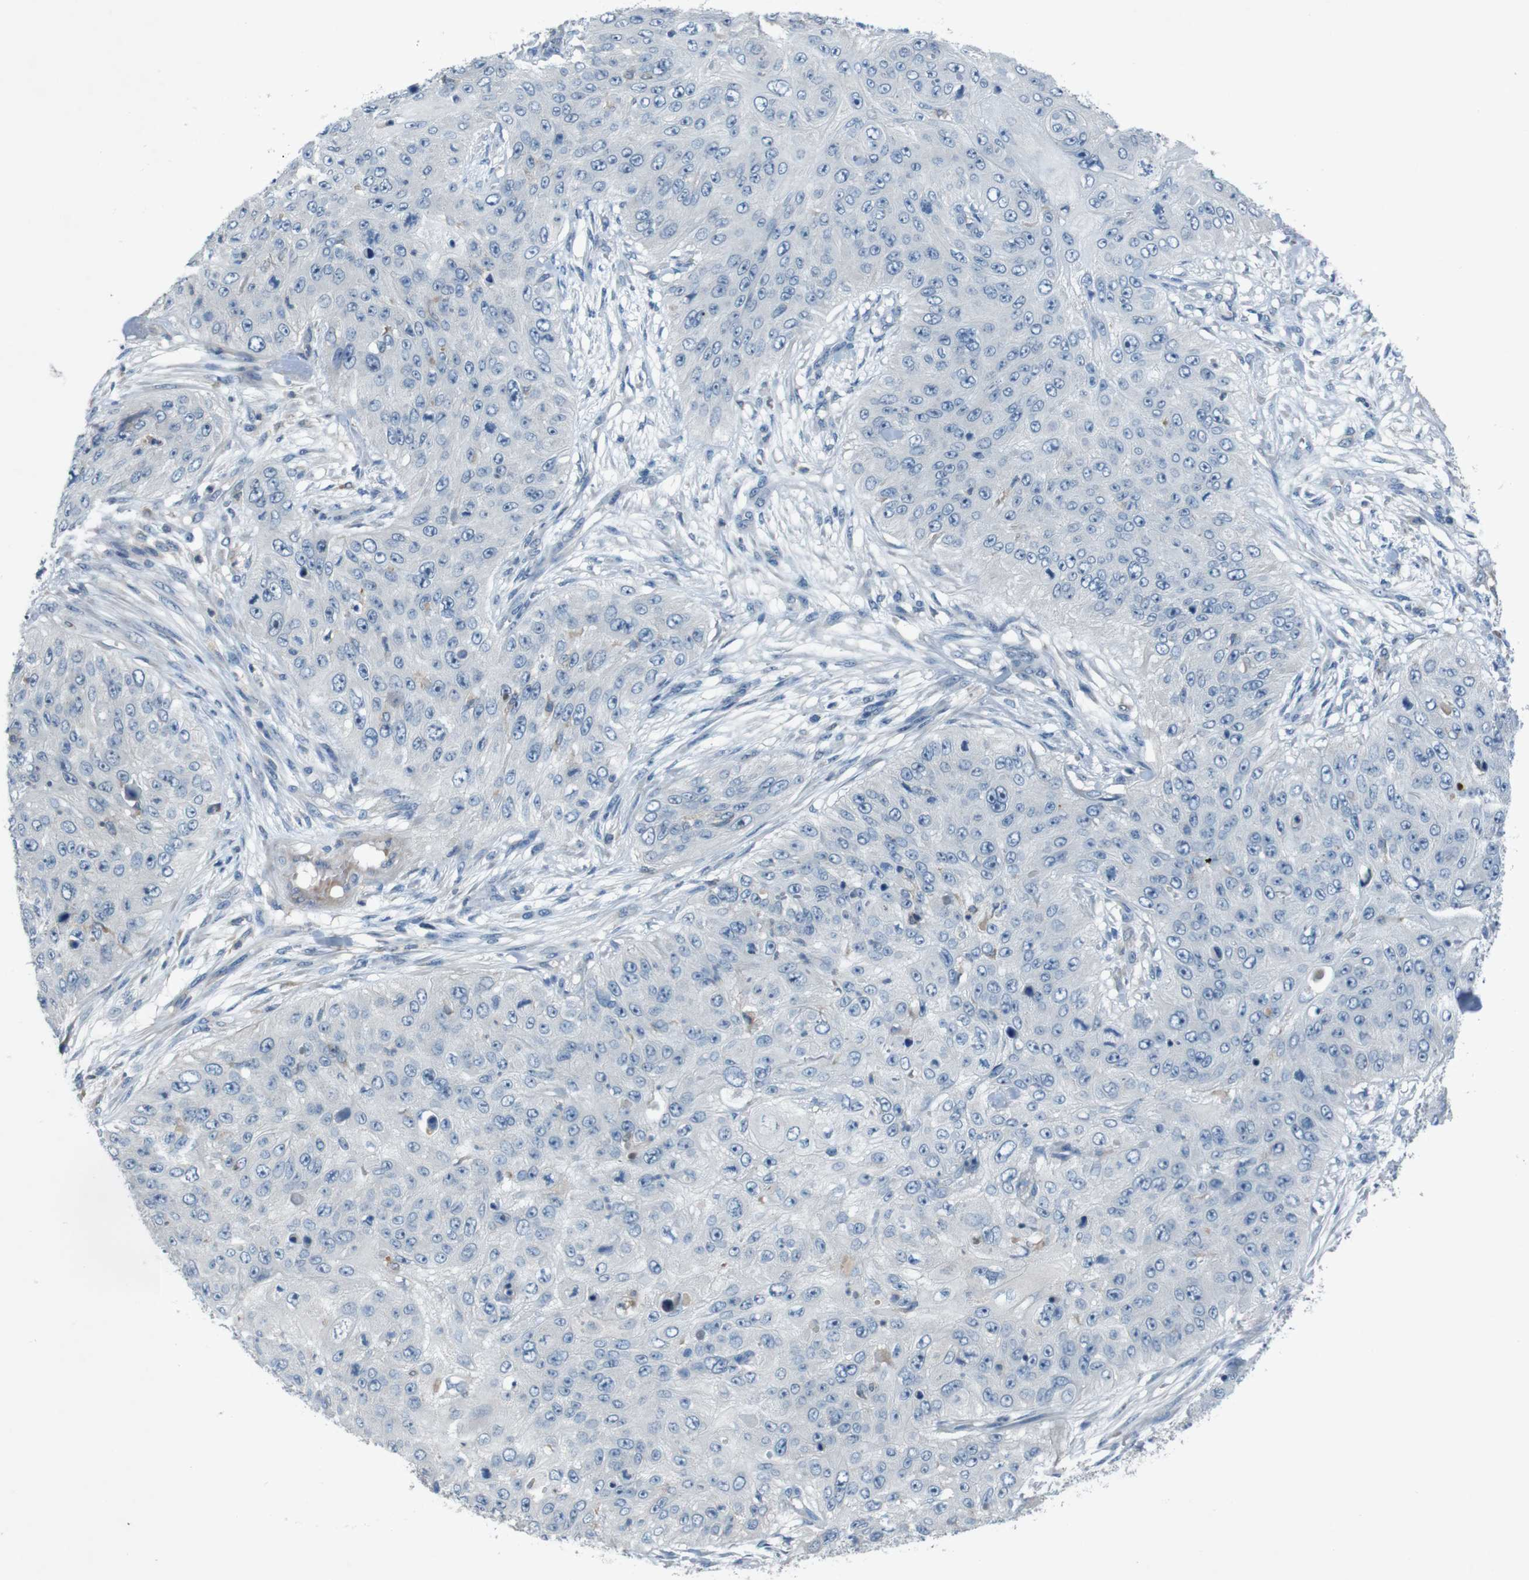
{"staining": {"intensity": "negative", "quantity": "none", "location": "none"}, "tissue": "skin cancer", "cell_type": "Tumor cells", "image_type": "cancer", "snomed": [{"axis": "morphology", "description": "Squamous cell carcinoma, NOS"}, {"axis": "topography", "description": "Skin"}], "caption": "Immunohistochemistry (IHC) photomicrograph of neoplastic tissue: human squamous cell carcinoma (skin) stained with DAB demonstrates no significant protein positivity in tumor cells. (DAB IHC with hematoxylin counter stain).", "gene": "MOGAT3", "patient": {"sex": "female", "age": 80}}